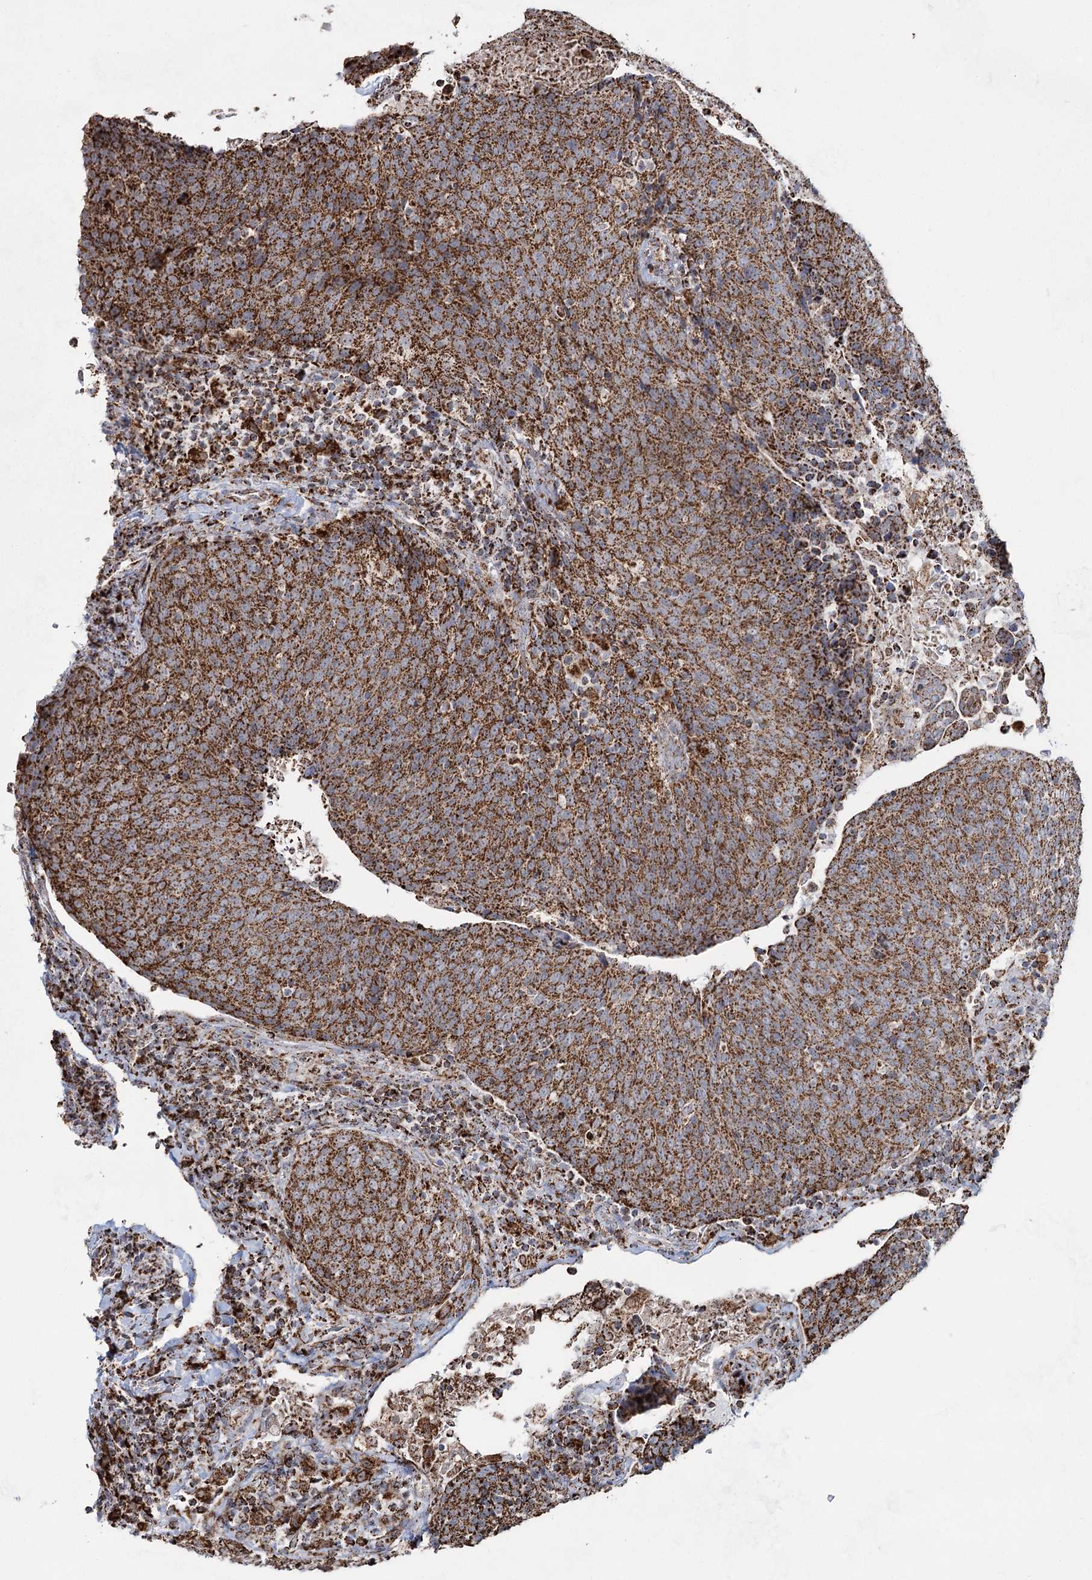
{"staining": {"intensity": "strong", "quantity": ">75%", "location": "cytoplasmic/membranous"}, "tissue": "head and neck cancer", "cell_type": "Tumor cells", "image_type": "cancer", "snomed": [{"axis": "morphology", "description": "Squamous cell carcinoma, NOS"}, {"axis": "morphology", "description": "Squamous cell carcinoma, metastatic, NOS"}, {"axis": "topography", "description": "Lymph node"}, {"axis": "topography", "description": "Head-Neck"}], "caption": "This photomicrograph exhibits head and neck squamous cell carcinoma stained with immunohistochemistry to label a protein in brown. The cytoplasmic/membranous of tumor cells show strong positivity for the protein. Nuclei are counter-stained blue.", "gene": "CWF19L1", "patient": {"sex": "male", "age": 62}}